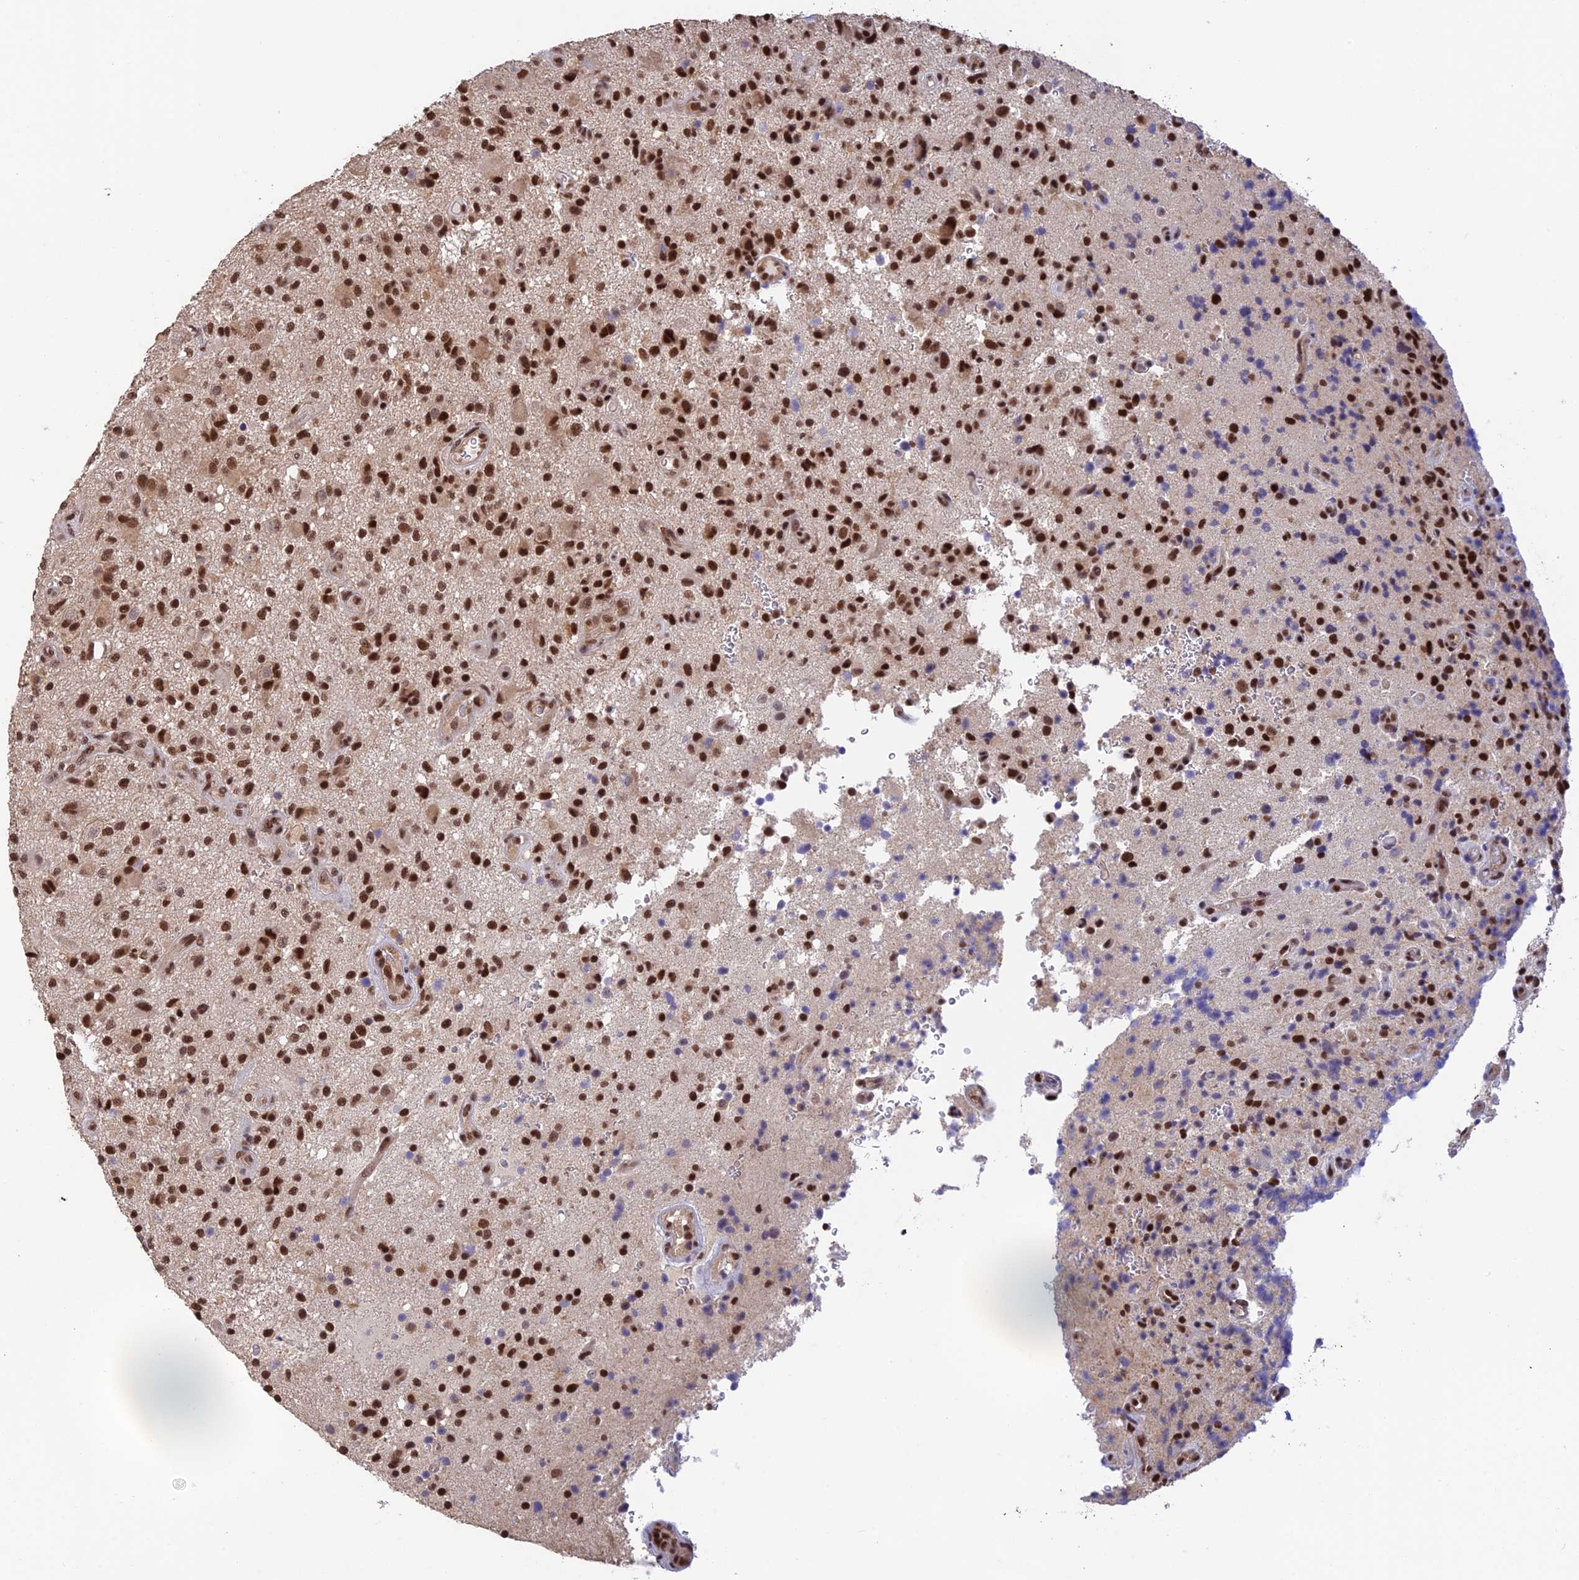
{"staining": {"intensity": "strong", "quantity": ">75%", "location": "nuclear"}, "tissue": "glioma", "cell_type": "Tumor cells", "image_type": "cancer", "snomed": [{"axis": "morphology", "description": "Glioma, malignant, High grade"}, {"axis": "topography", "description": "Brain"}], "caption": "Immunohistochemical staining of malignant glioma (high-grade) exhibits high levels of strong nuclear expression in approximately >75% of tumor cells. Using DAB (brown) and hematoxylin (blue) stains, captured at high magnification using brightfield microscopy.", "gene": "THAP11", "patient": {"sex": "male", "age": 47}}